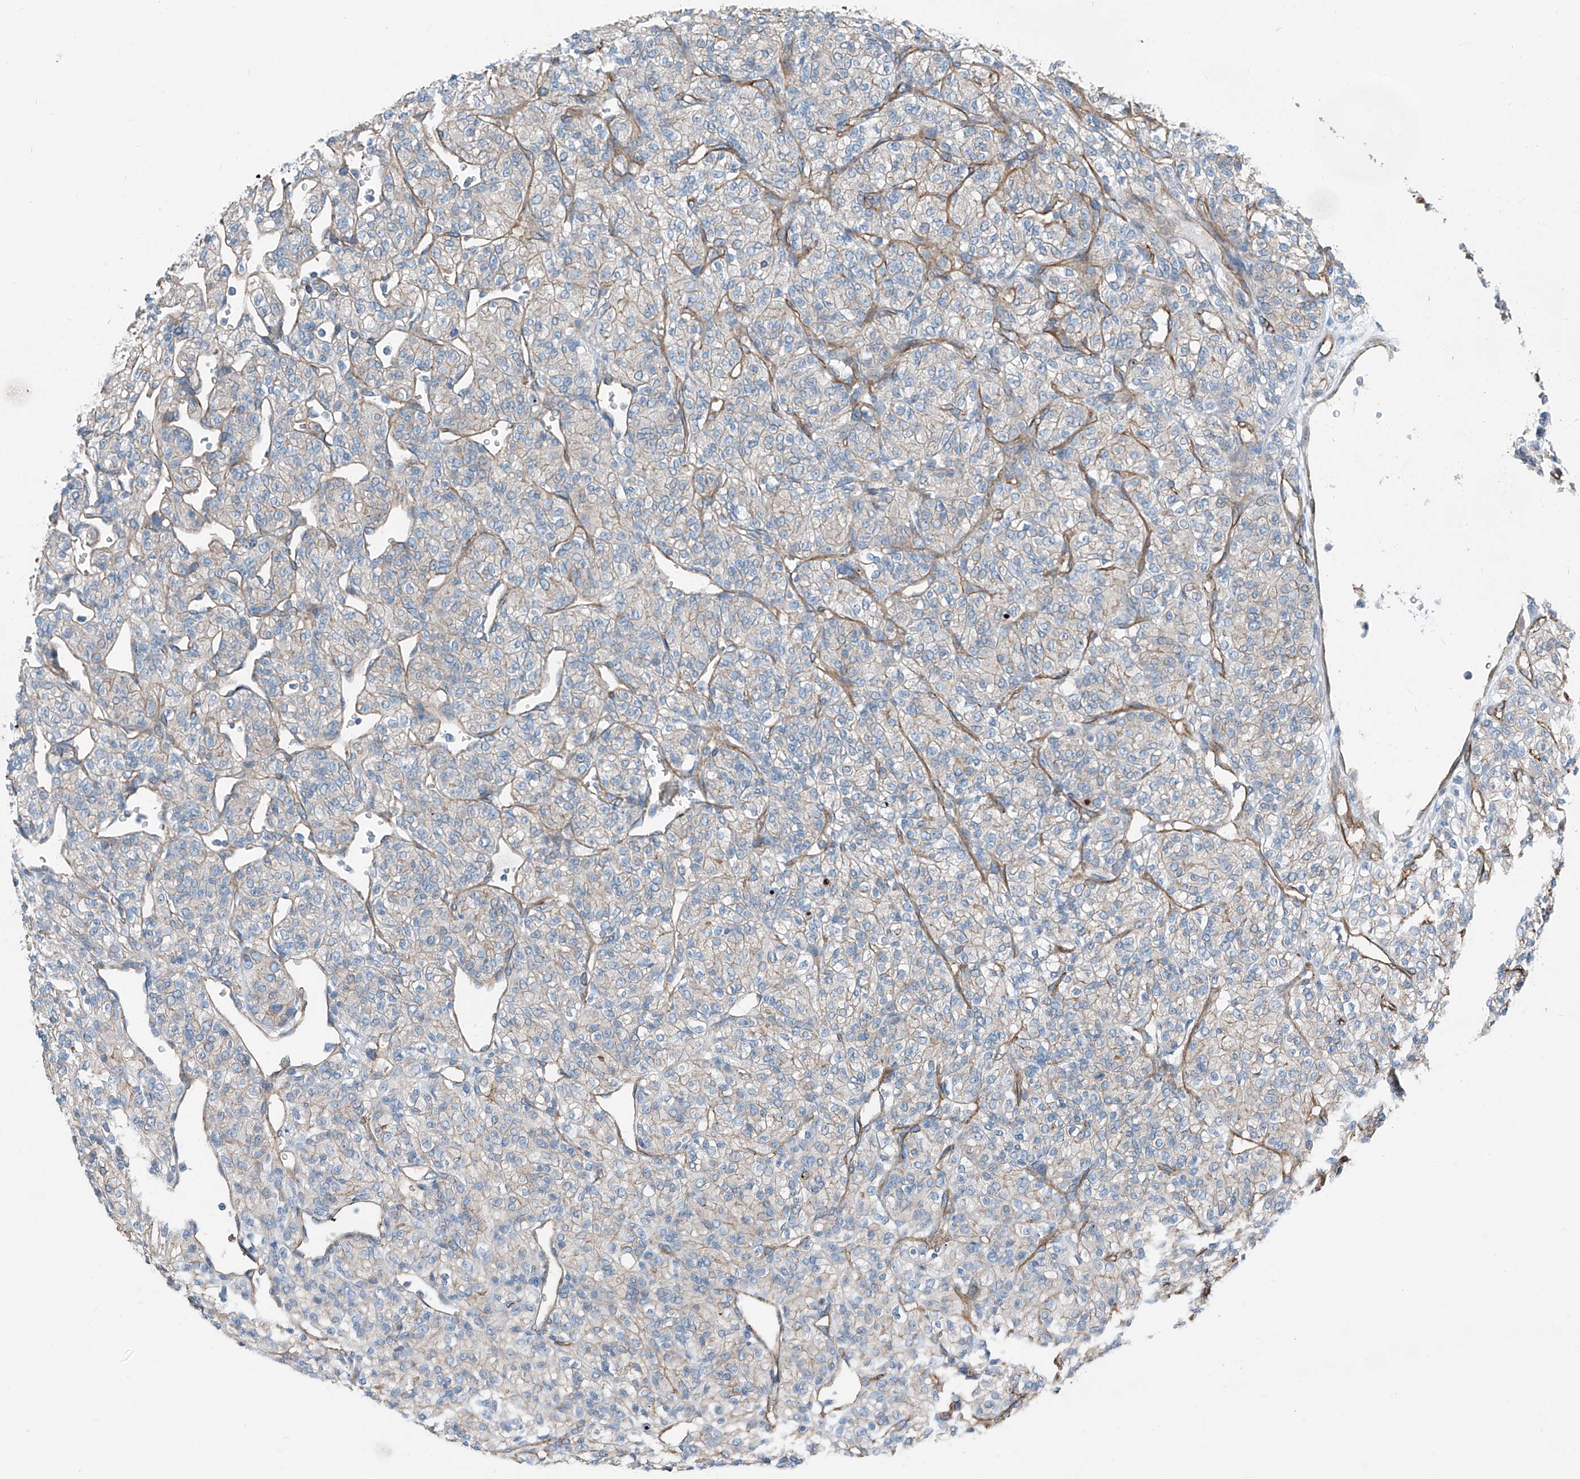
{"staining": {"intensity": "weak", "quantity": "<25%", "location": "cytoplasmic/membranous"}, "tissue": "renal cancer", "cell_type": "Tumor cells", "image_type": "cancer", "snomed": [{"axis": "morphology", "description": "Adenocarcinoma, NOS"}, {"axis": "topography", "description": "Kidney"}], "caption": "An image of adenocarcinoma (renal) stained for a protein displays no brown staining in tumor cells.", "gene": "THEMIS2", "patient": {"sex": "male", "age": 77}}